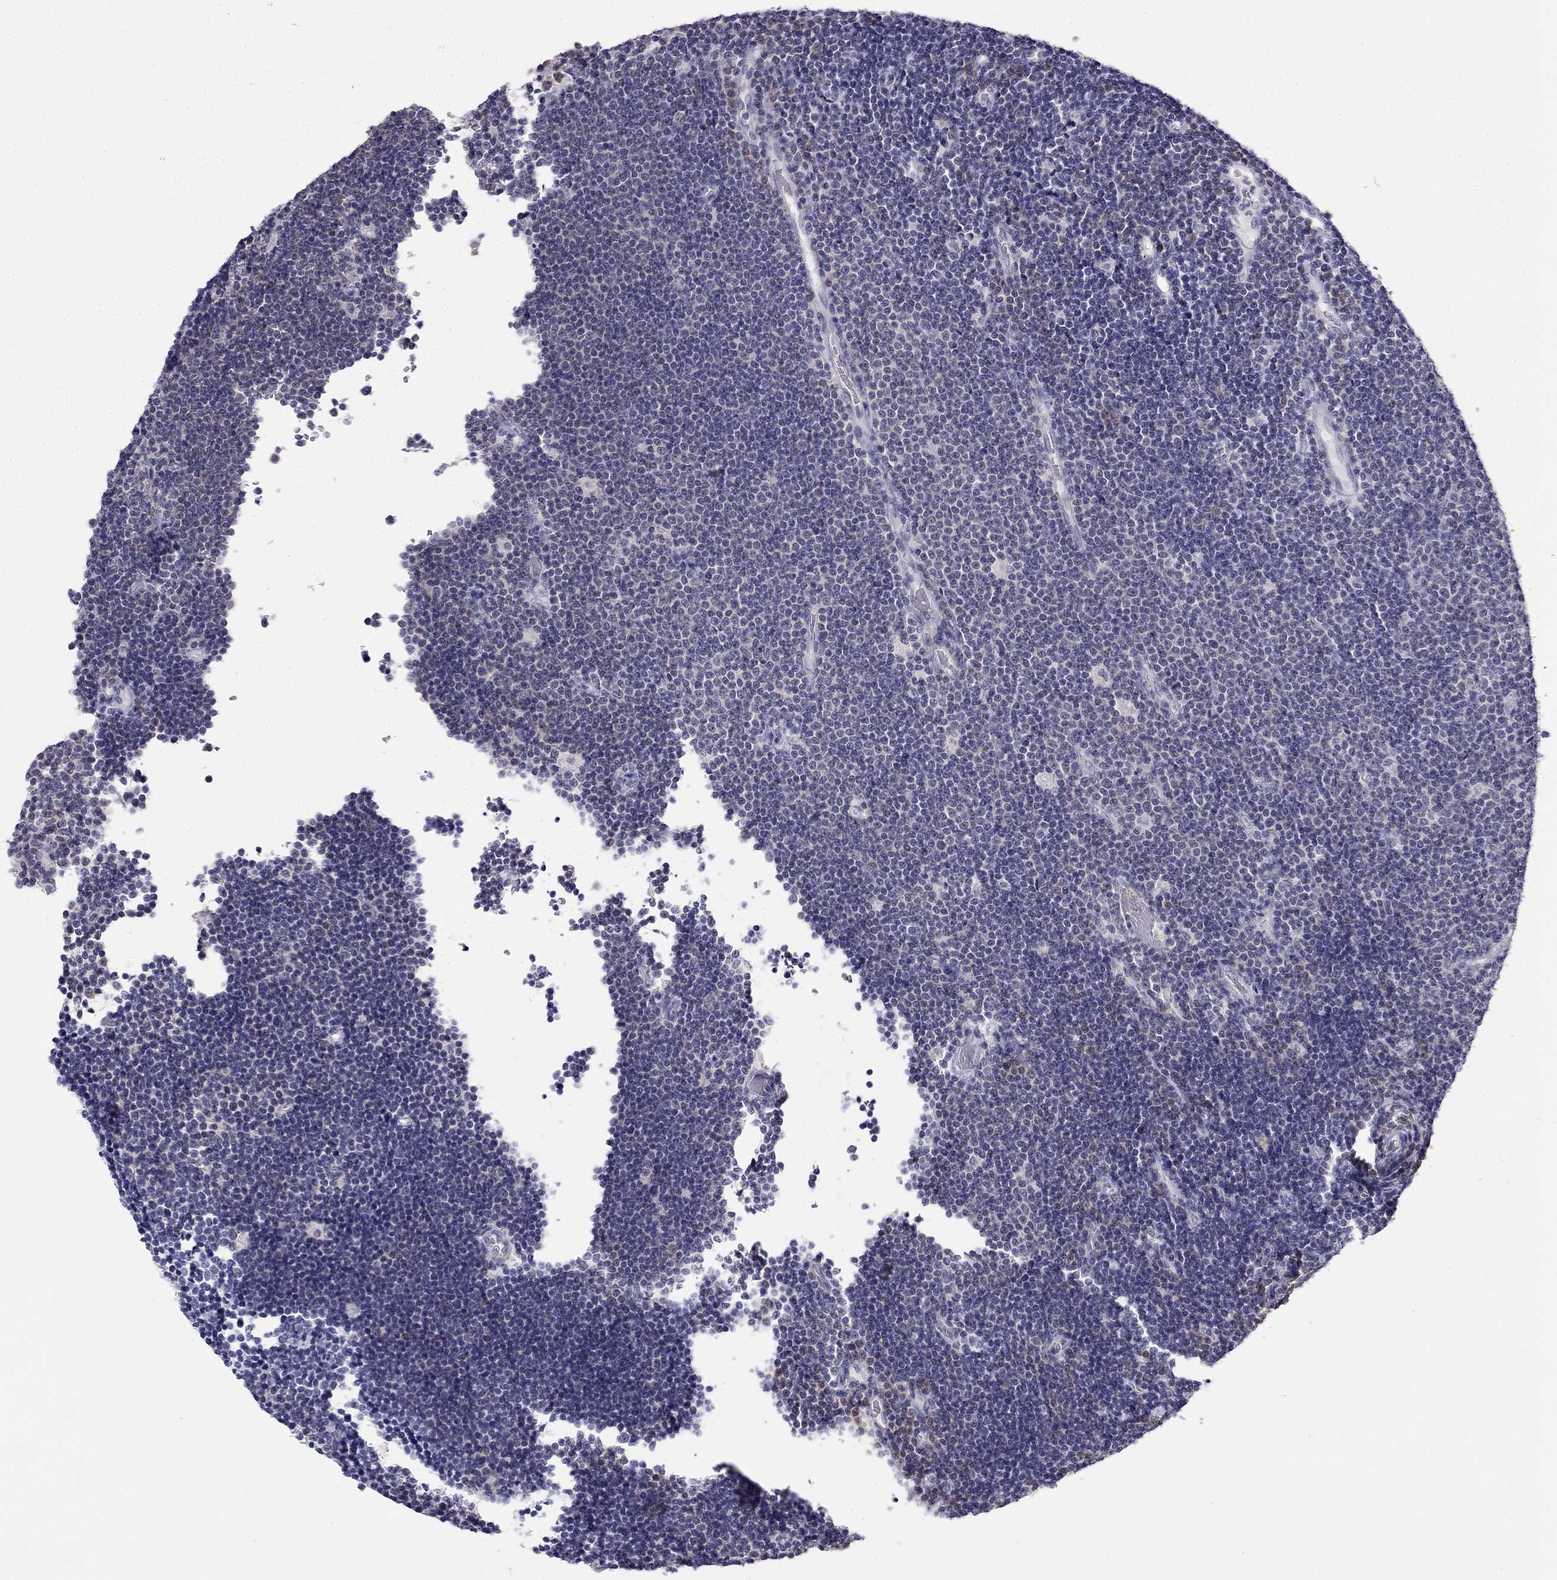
{"staining": {"intensity": "negative", "quantity": "none", "location": "none"}, "tissue": "lymphoma", "cell_type": "Tumor cells", "image_type": "cancer", "snomed": [{"axis": "morphology", "description": "Malignant lymphoma, non-Hodgkin's type, Low grade"}, {"axis": "topography", "description": "Brain"}], "caption": "A micrograph of low-grade malignant lymphoma, non-Hodgkin's type stained for a protein shows no brown staining in tumor cells.", "gene": "C16orf89", "patient": {"sex": "female", "age": 66}}